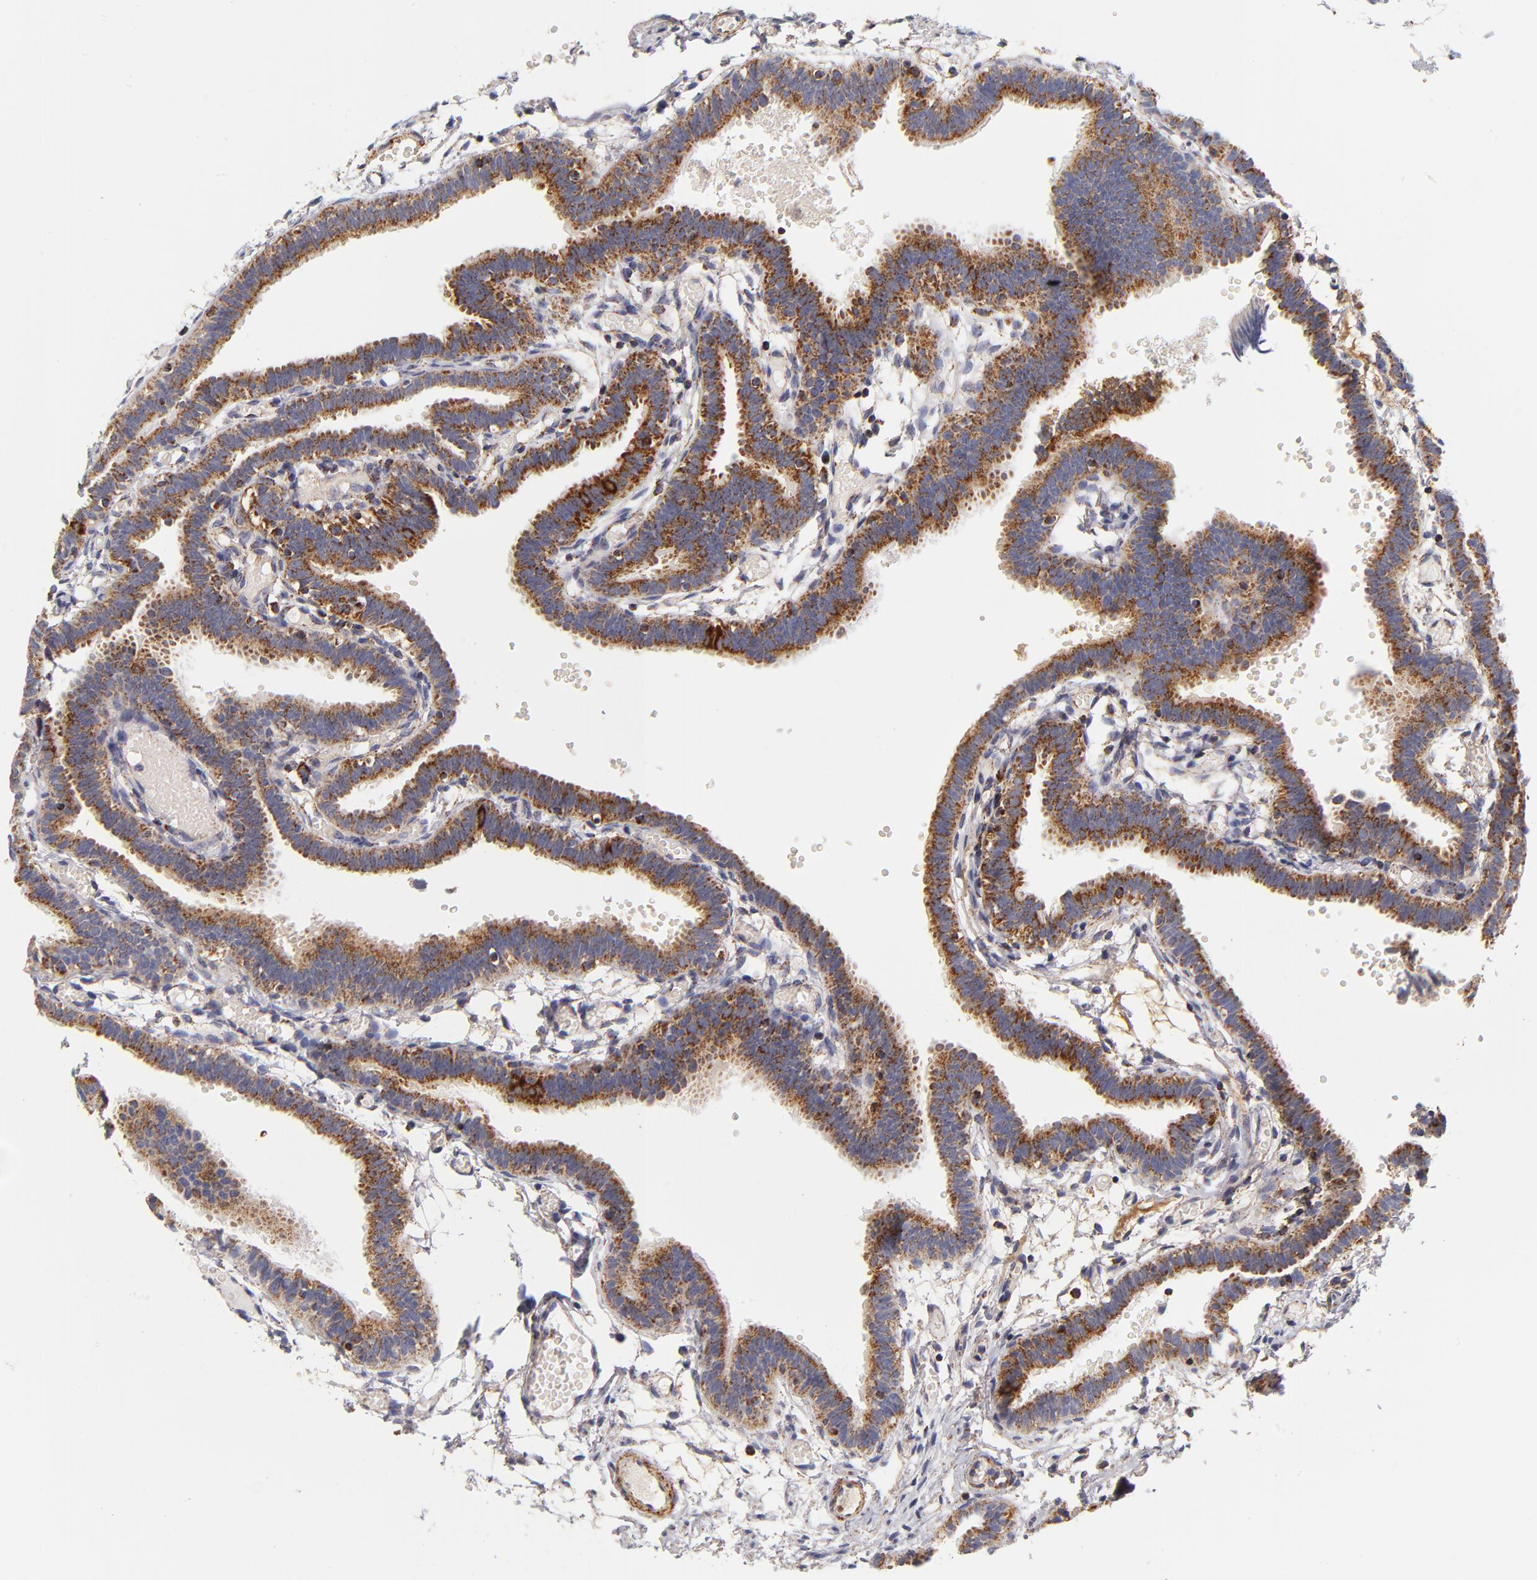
{"staining": {"intensity": "strong", "quantity": ">75%", "location": "cytoplasmic/membranous"}, "tissue": "fallopian tube", "cell_type": "Glandular cells", "image_type": "normal", "snomed": [{"axis": "morphology", "description": "Normal tissue, NOS"}, {"axis": "topography", "description": "Fallopian tube"}], "caption": "This histopathology image exhibits IHC staining of normal fallopian tube, with high strong cytoplasmic/membranous expression in approximately >75% of glandular cells.", "gene": "ECHS1", "patient": {"sex": "female", "age": 29}}